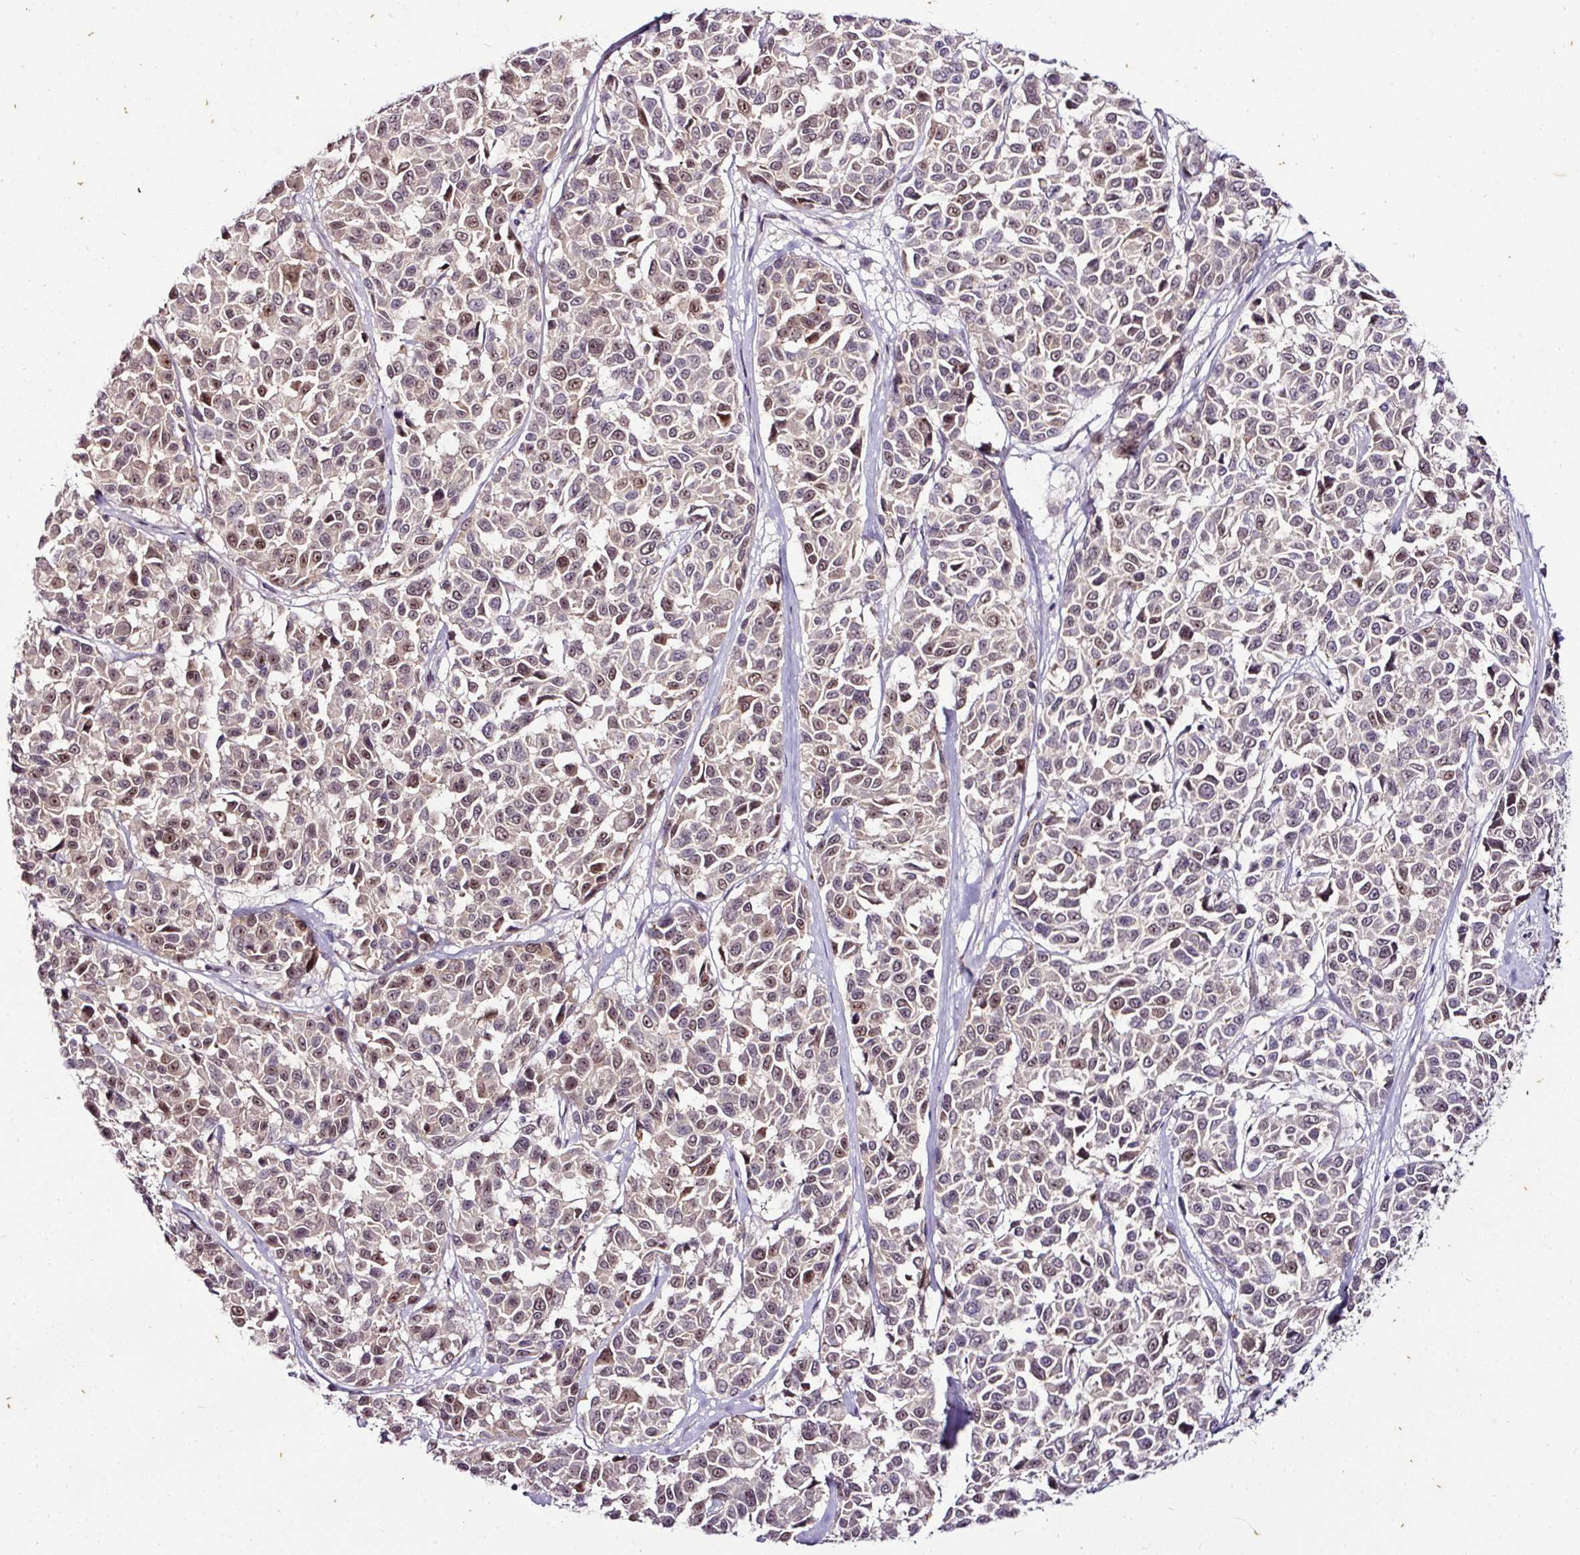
{"staining": {"intensity": "moderate", "quantity": "25%-75%", "location": "nuclear"}, "tissue": "melanoma", "cell_type": "Tumor cells", "image_type": "cancer", "snomed": [{"axis": "morphology", "description": "Malignant melanoma, NOS"}, {"axis": "topography", "description": "Skin"}], "caption": "High-magnification brightfield microscopy of melanoma stained with DAB (brown) and counterstained with hematoxylin (blue). tumor cells exhibit moderate nuclear expression is seen in about25%-75% of cells. (Stains: DAB in brown, nuclei in blue, Microscopy: brightfield microscopy at high magnification).", "gene": "KLF16", "patient": {"sex": "female", "age": 66}}